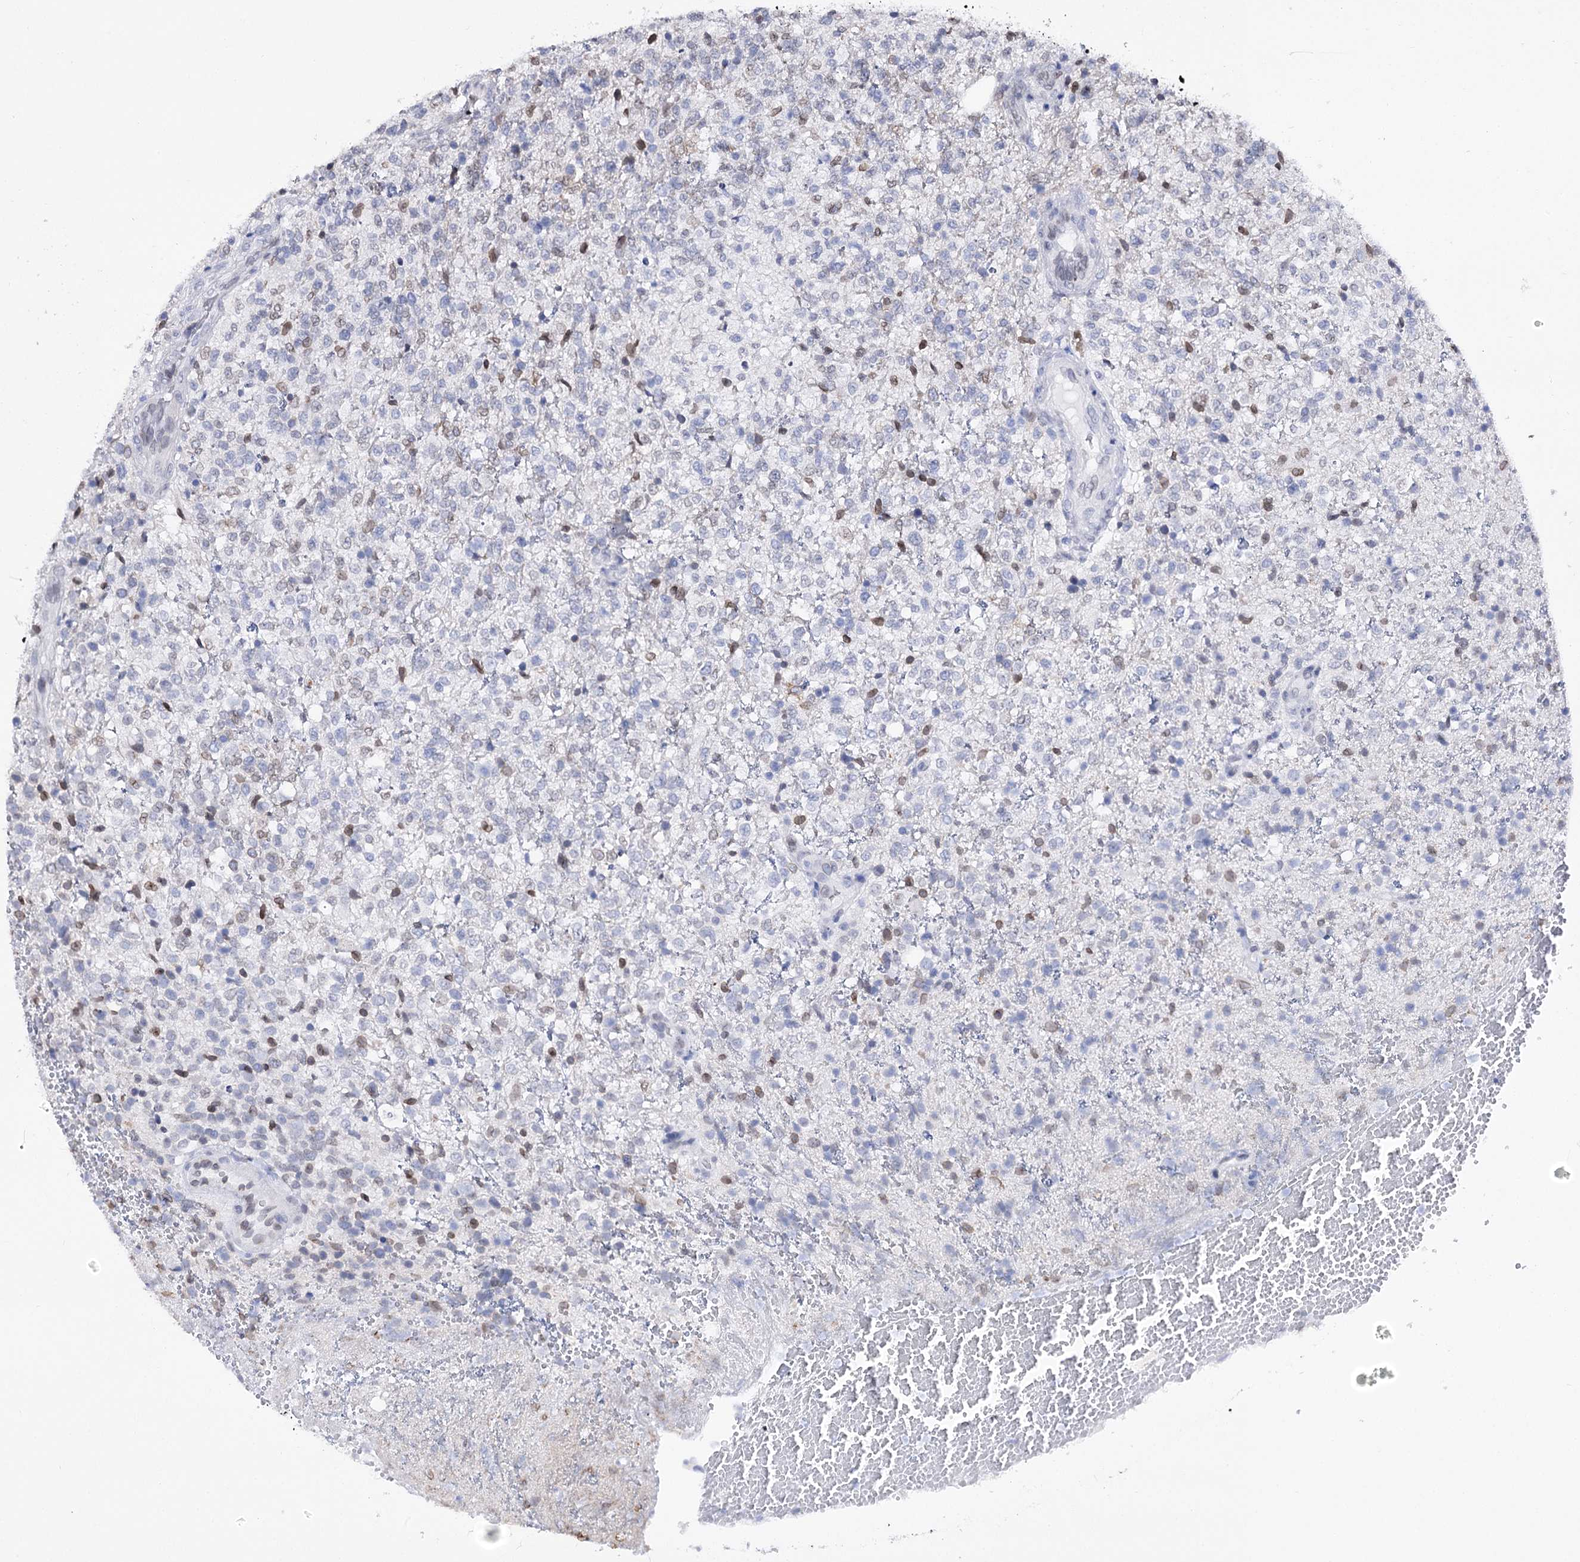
{"staining": {"intensity": "negative", "quantity": "none", "location": "none"}, "tissue": "glioma", "cell_type": "Tumor cells", "image_type": "cancer", "snomed": [{"axis": "morphology", "description": "Glioma, malignant, High grade"}, {"axis": "topography", "description": "Brain"}], "caption": "Tumor cells are negative for brown protein staining in high-grade glioma (malignant).", "gene": "TMEM201", "patient": {"sex": "male", "age": 56}}